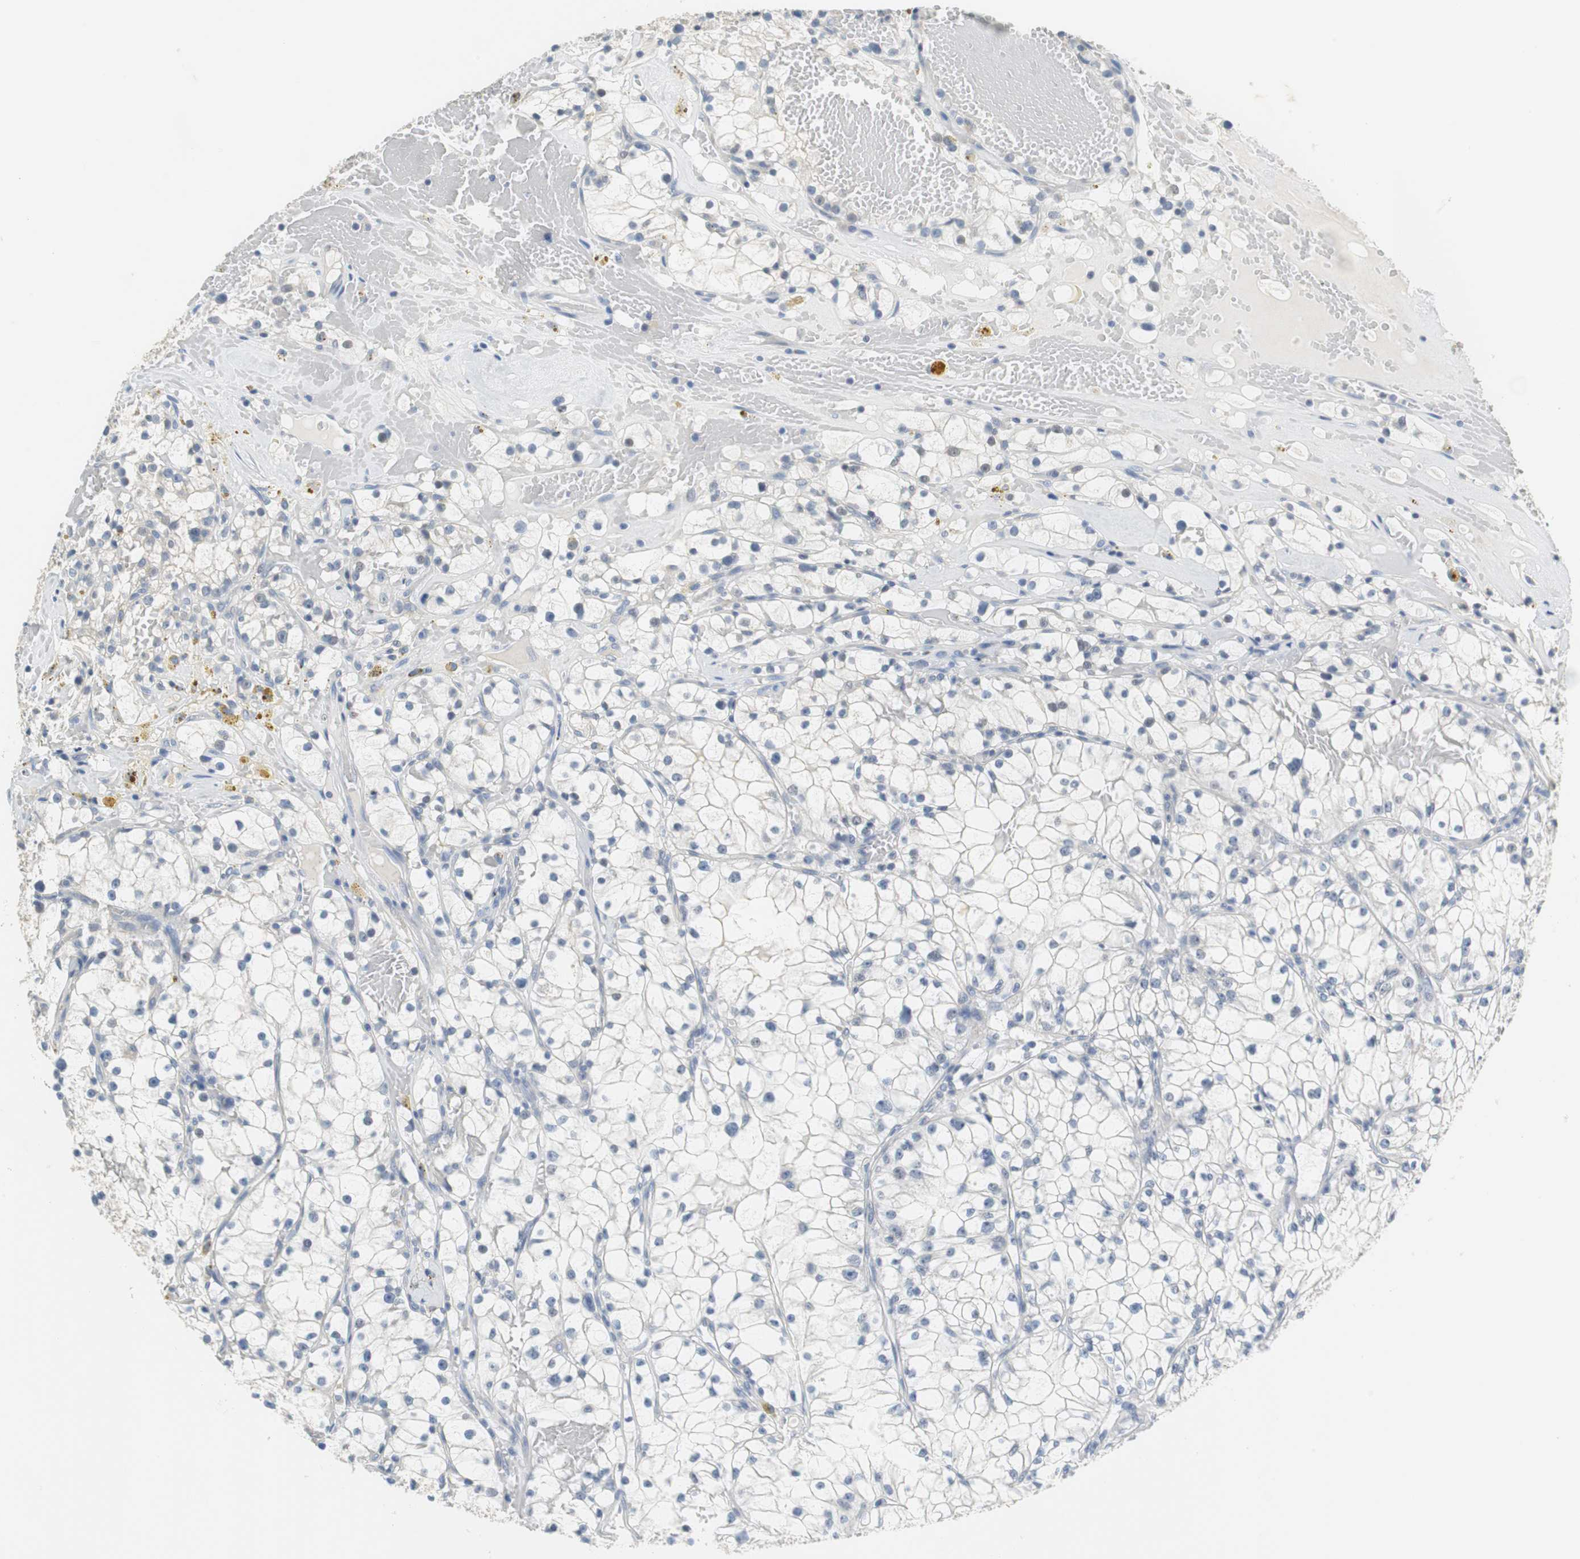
{"staining": {"intensity": "negative", "quantity": "none", "location": "none"}, "tissue": "renal cancer", "cell_type": "Tumor cells", "image_type": "cancer", "snomed": [{"axis": "morphology", "description": "Adenocarcinoma, NOS"}, {"axis": "topography", "description": "Kidney"}], "caption": "An image of adenocarcinoma (renal) stained for a protein demonstrates no brown staining in tumor cells.", "gene": "MUC7", "patient": {"sex": "male", "age": 56}}